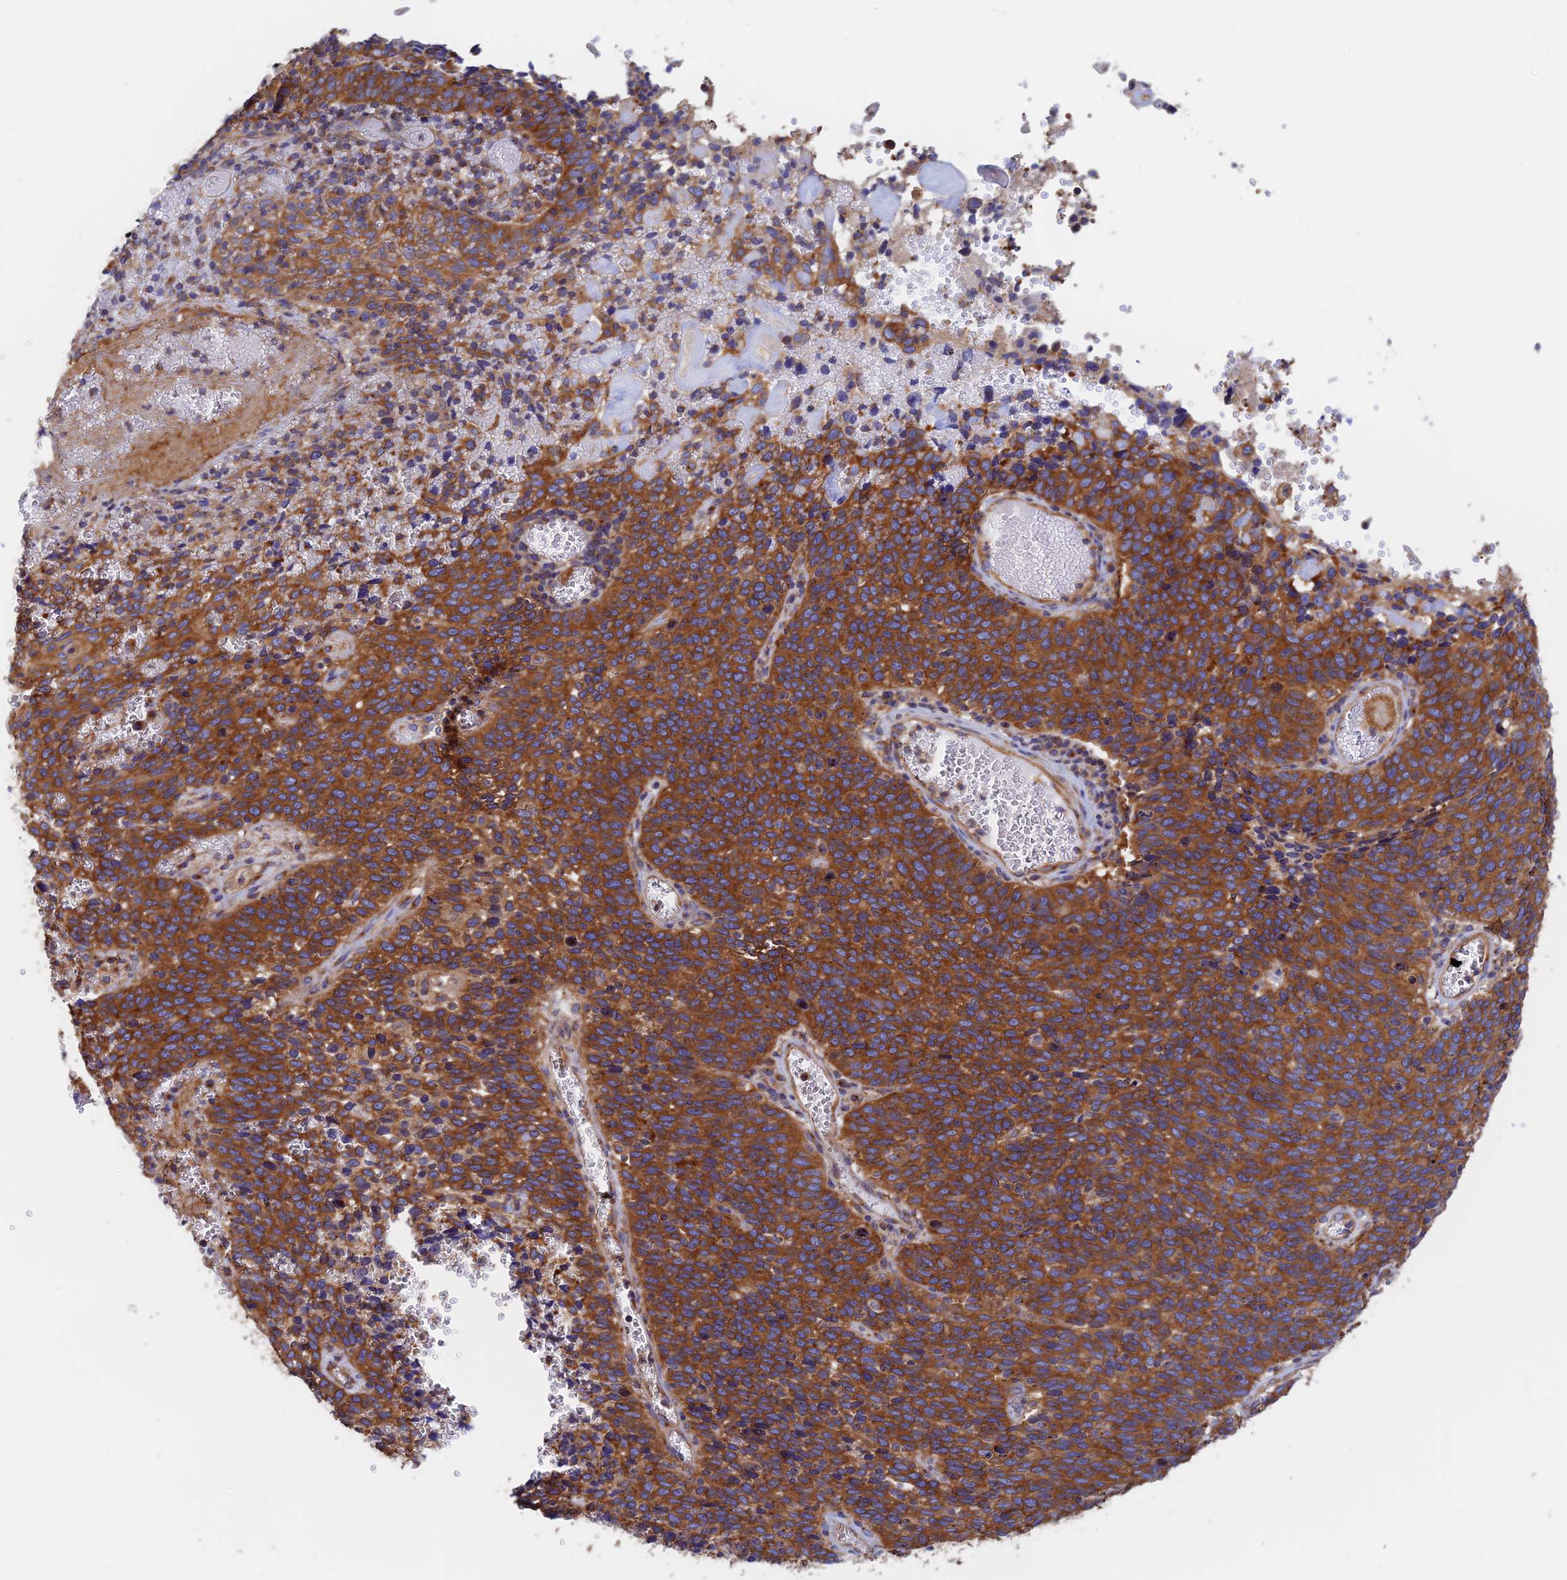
{"staining": {"intensity": "strong", "quantity": ">75%", "location": "cytoplasmic/membranous"}, "tissue": "cervical cancer", "cell_type": "Tumor cells", "image_type": "cancer", "snomed": [{"axis": "morphology", "description": "Squamous cell carcinoma, NOS"}, {"axis": "topography", "description": "Cervix"}], "caption": "Cervical cancer (squamous cell carcinoma) stained with DAB (3,3'-diaminobenzidine) immunohistochemistry displays high levels of strong cytoplasmic/membranous expression in about >75% of tumor cells.", "gene": "DCTN2", "patient": {"sex": "female", "age": 39}}